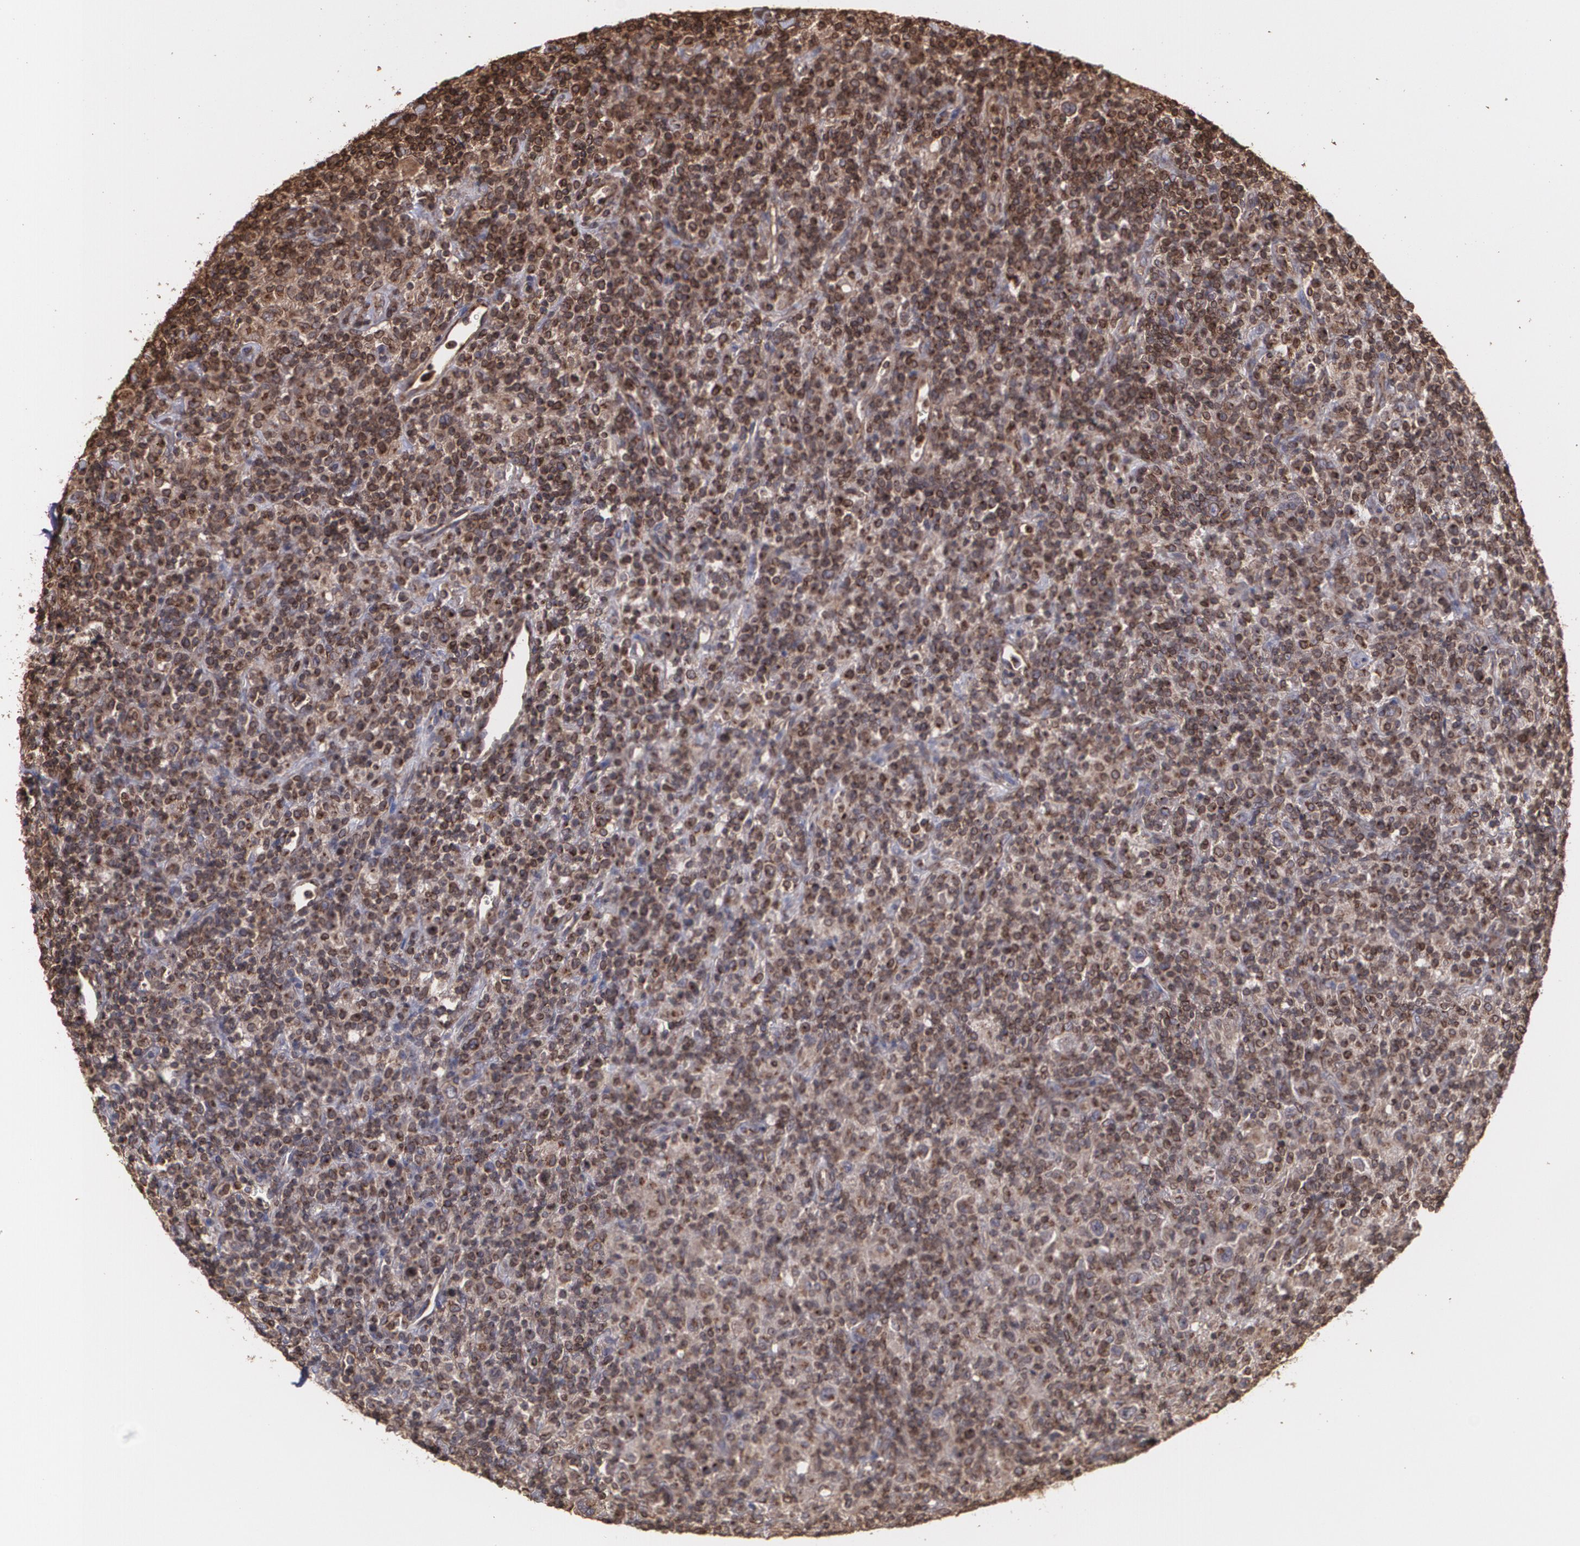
{"staining": {"intensity": "strong", "quantity": ">75%", "location": "cytoplasmic/membranous"}, "tissue": "lymphoma", "cell_type": "Tumor cells", "image_type": "cancer", "snomed": [{"axis": "morphology", "description": "Hodgkin's disease, NOS"}, {"axis": "topography", "description": "Lymph node"}], "caption": "Protein staining of lymphoma tissue demonstrates strong cytoplasmic/membranous positivity in about >75% of tumor cells.", "gene": "TRIP11", "patient": {"sex": "male", "age": 65}}